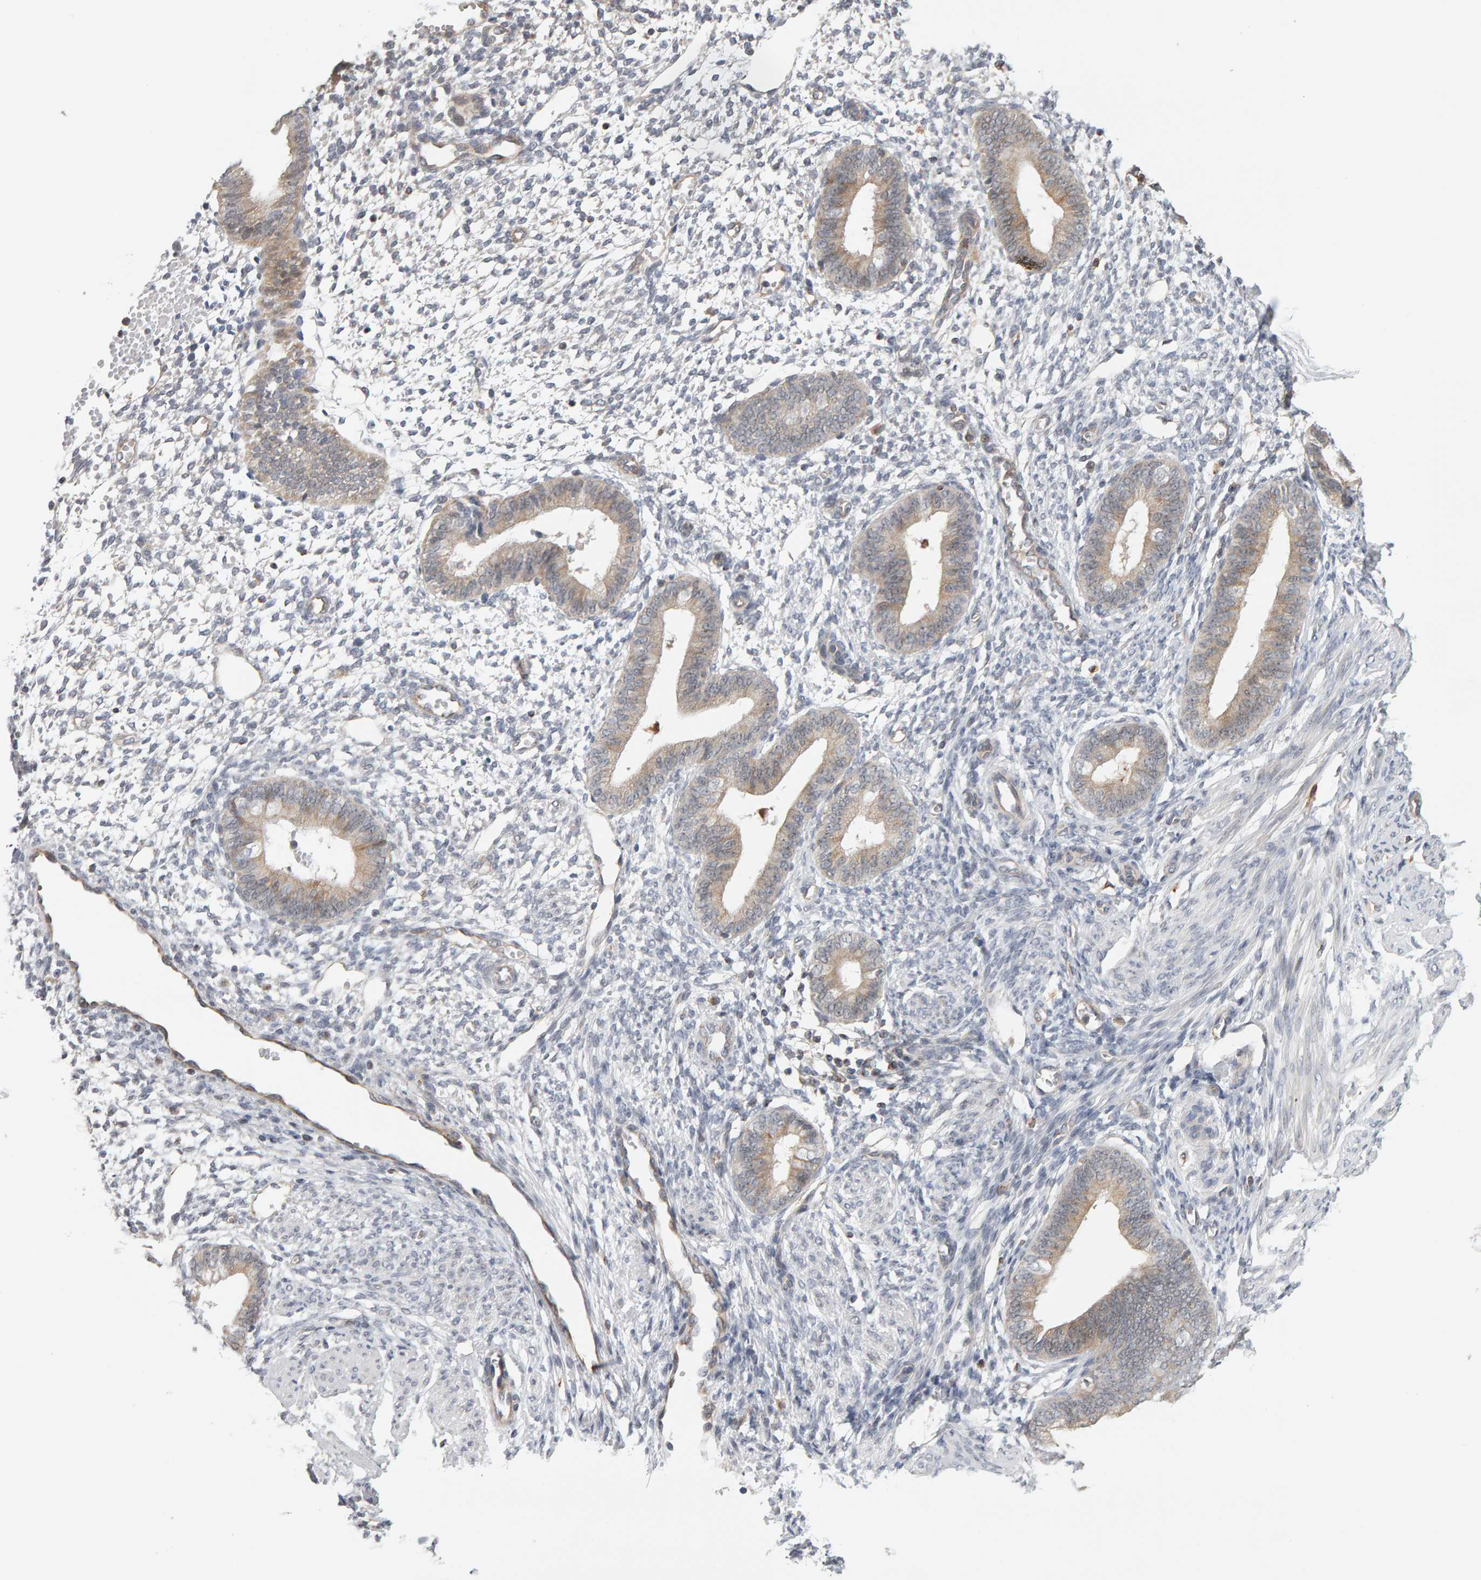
{"staining": {"intensity": "moderate", "quantity": "<25%", "location": "cytoplasmic/membranous"}, "tissue": "endometrium", "cell_type": "Cells in endometrial stroma", "image_type": "normal", "snomed": [{"axis": "morphology", "description": "Normal tissue, NOS"}, {"axis": "topography", "description": "Endometrium"}], "caption": "Immunohistochemistry (IHC) photomicrograph of normal endometrium: endometrium stained using immunohistochemistry exhibits low levels of moderate protein expression localized specifically in the cytoplasmic/membranous of cells in endometrial stroma, appearing as a cytoplasmic/membranous brown color.", "gene": "MSRA", "patient": {"sex": "female", "age": 46}}